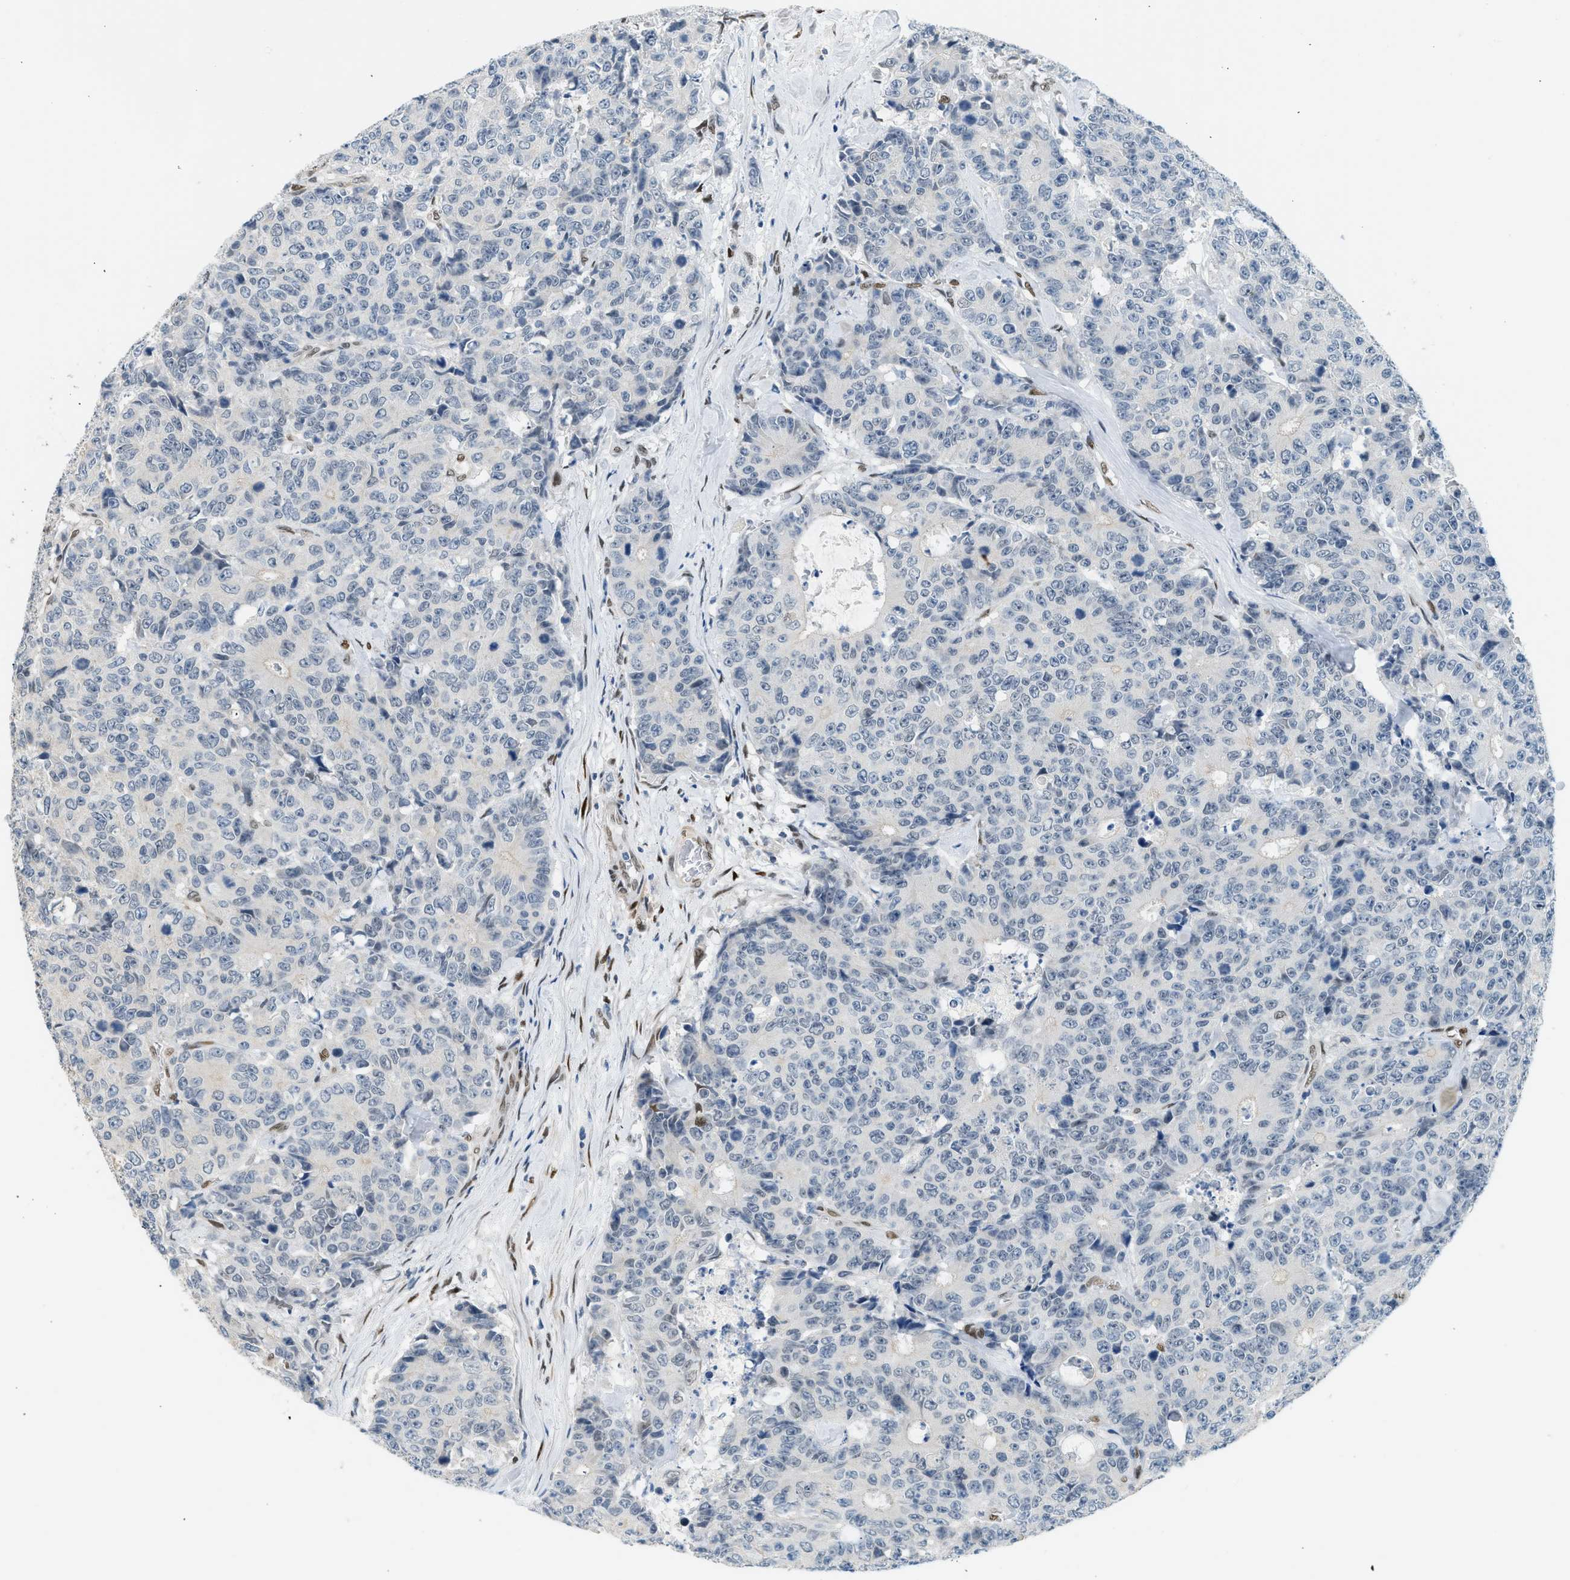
{"staining": {"intensity": "negative", "quantity": "none", "location": "none"}, "tissue": "colorectal cancer", "cell_type": "Tumor cells", "image_type": "cancer", "snomed": [{"axis": "morphology", "description": "Adenocarcinoma, NOS"}, {"axis": "topography", "description": "Colon"}], "caption": "Image shows no protein positivity in tumor cells of adenocarcinoma (colorectal) tissue.", "gene": "ZBTB20", "patient": {"sex": "female", "age": 86}}